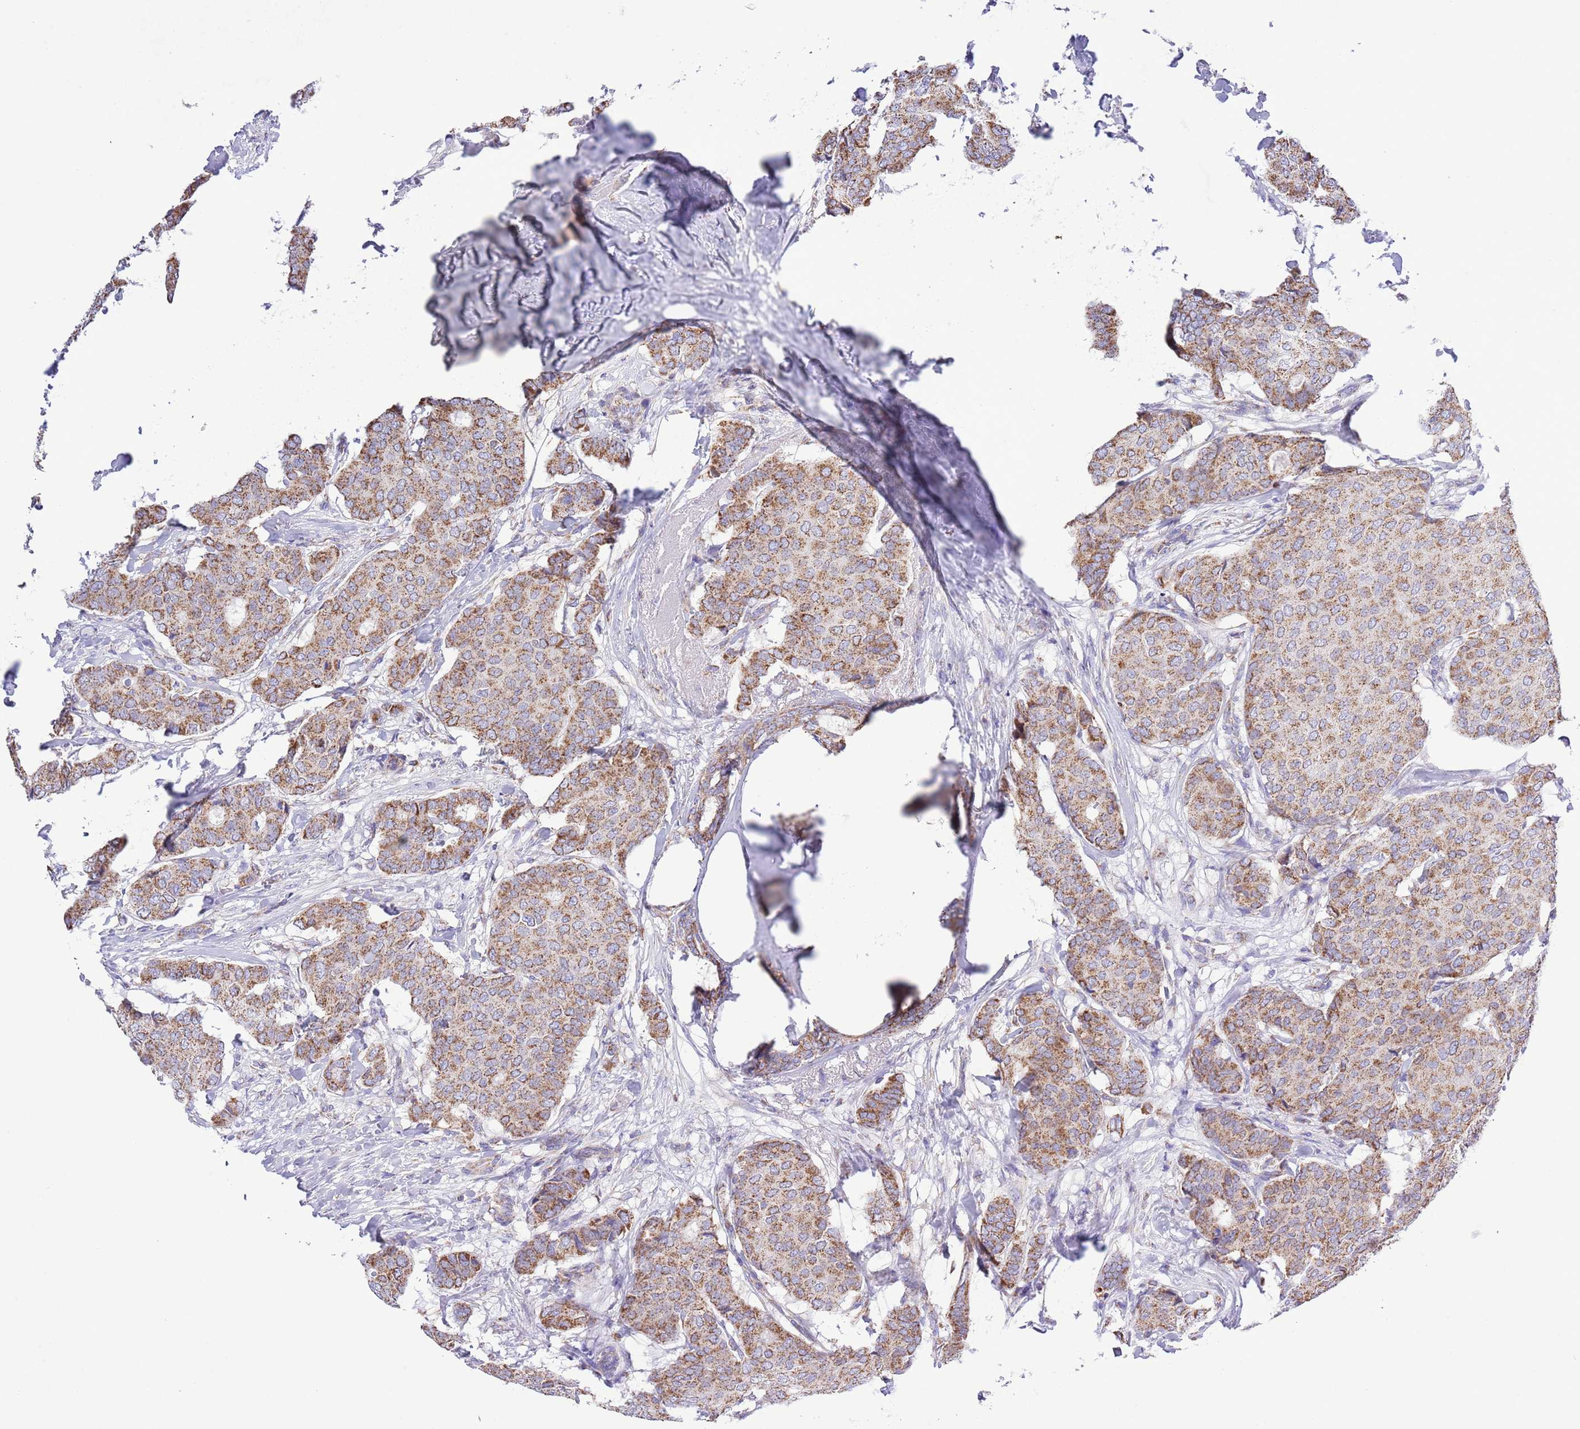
{"staining": {"intensity": "moderate", "quantity": ">75%", "location": "cytoplasmic/membranous"}, "tissue": "breast cancer", "cell_type": "Tumor cells", "image_type": "cancer", "snomed": [{"axis": "morphology", "description": "Duct carcinoma"}, {"axis": "topography", "description": "Breast"}], "caption": "Breast invasive ductal carcinoma was stained to show a protein in brown. There is medium levels of moderate cytoplasmic/membranous expression in approximately >75% of tumor cells.", "gene": "TEKTIP1", "patient": {"sex": "female", "age": 75}}